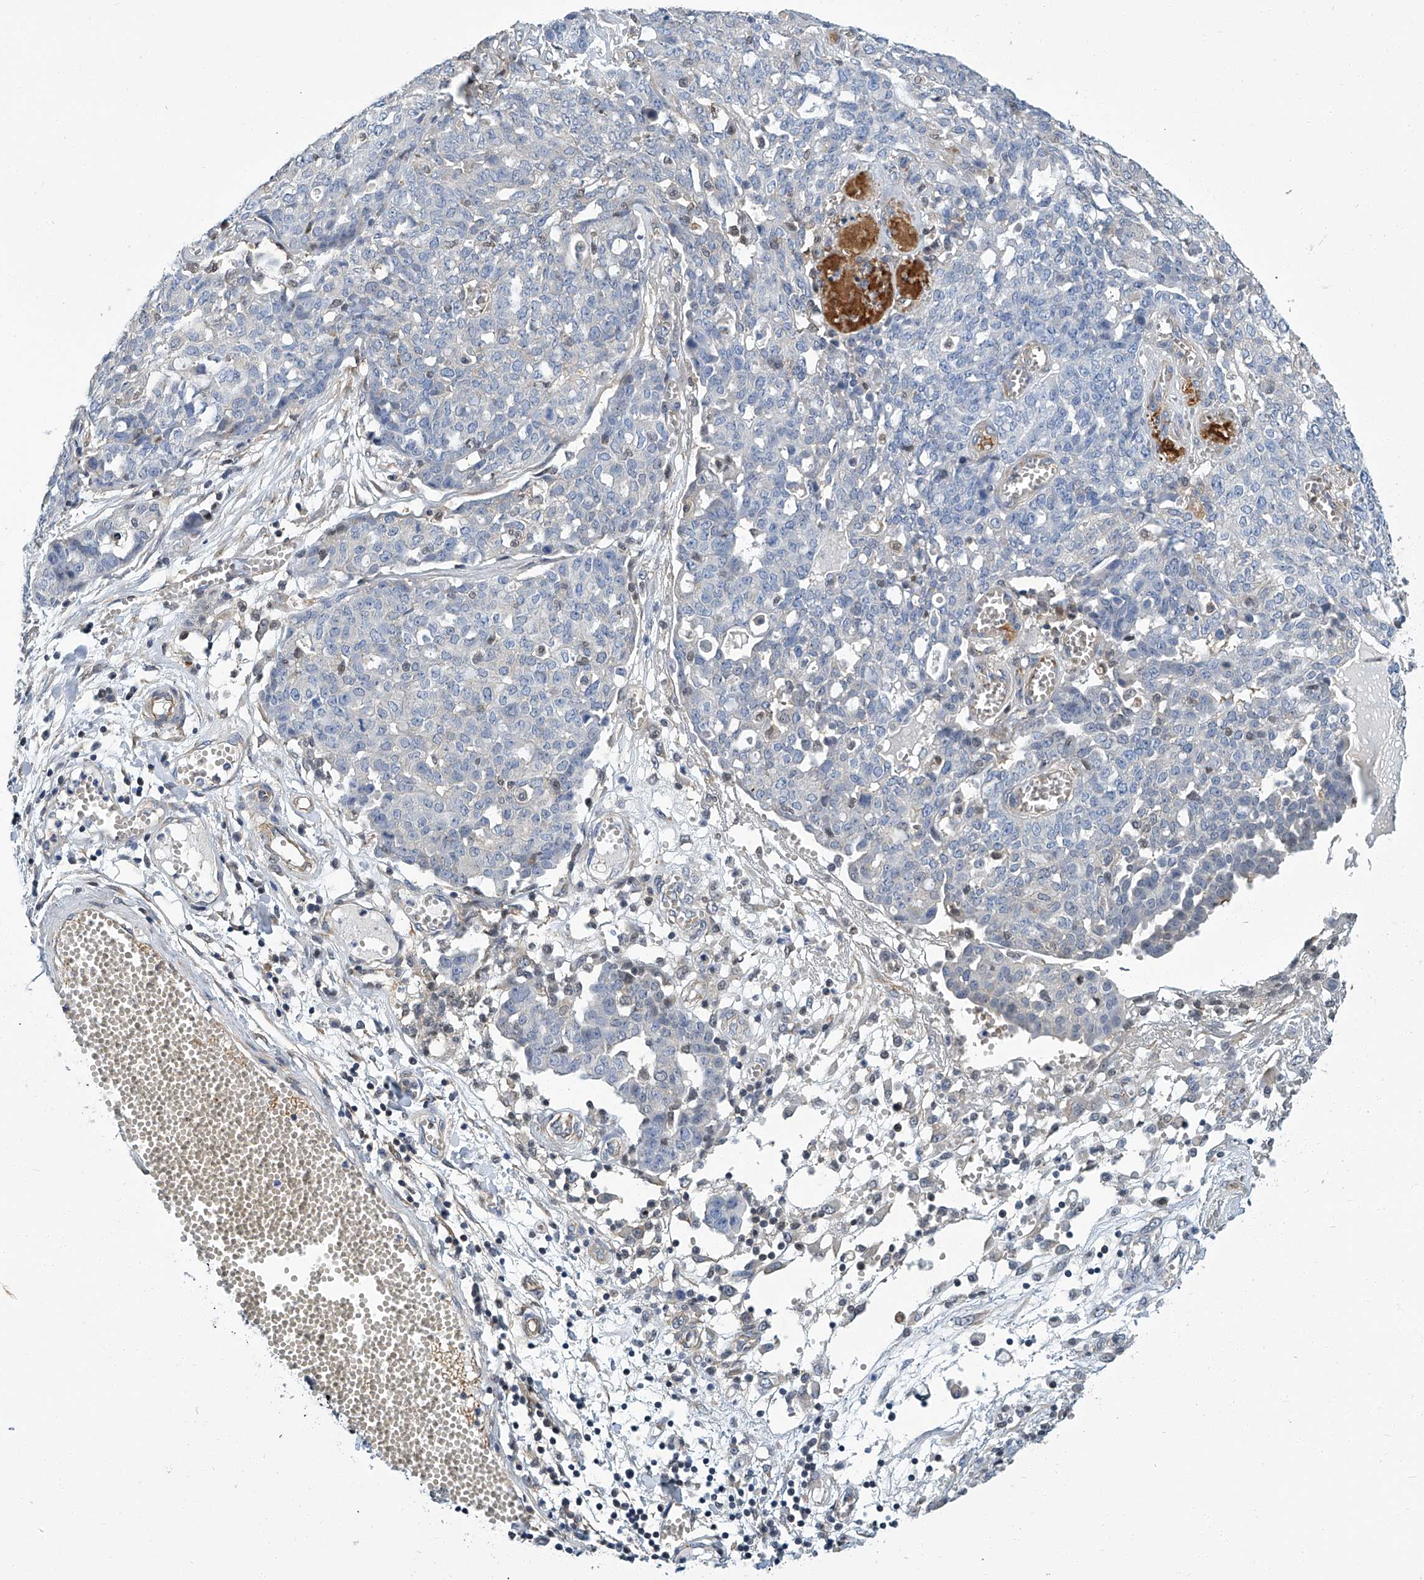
{"staining": {"intensity": "negative", "quantity": "none", "location": "none"}, "tissue": "ovarian cancer", "cell_type": "Tumor cells", "image_type": "cancer", "snomed": [{"axis": "morphology", "description": "Cystadenocarcinoma, serous, NOS"}, {"axis": "topography", "description": "Soft tissue"}, {"axis": "topography", "description": "Ovary"}], "caption": "Immunohistochemistry image of serous cystadenocarcinoma (ovarian) stained for a protein (brown), which exhibits no positivity in tumor cells.", "gene": "PSMB10", "patient": {"sex": "female", "age": 57}}